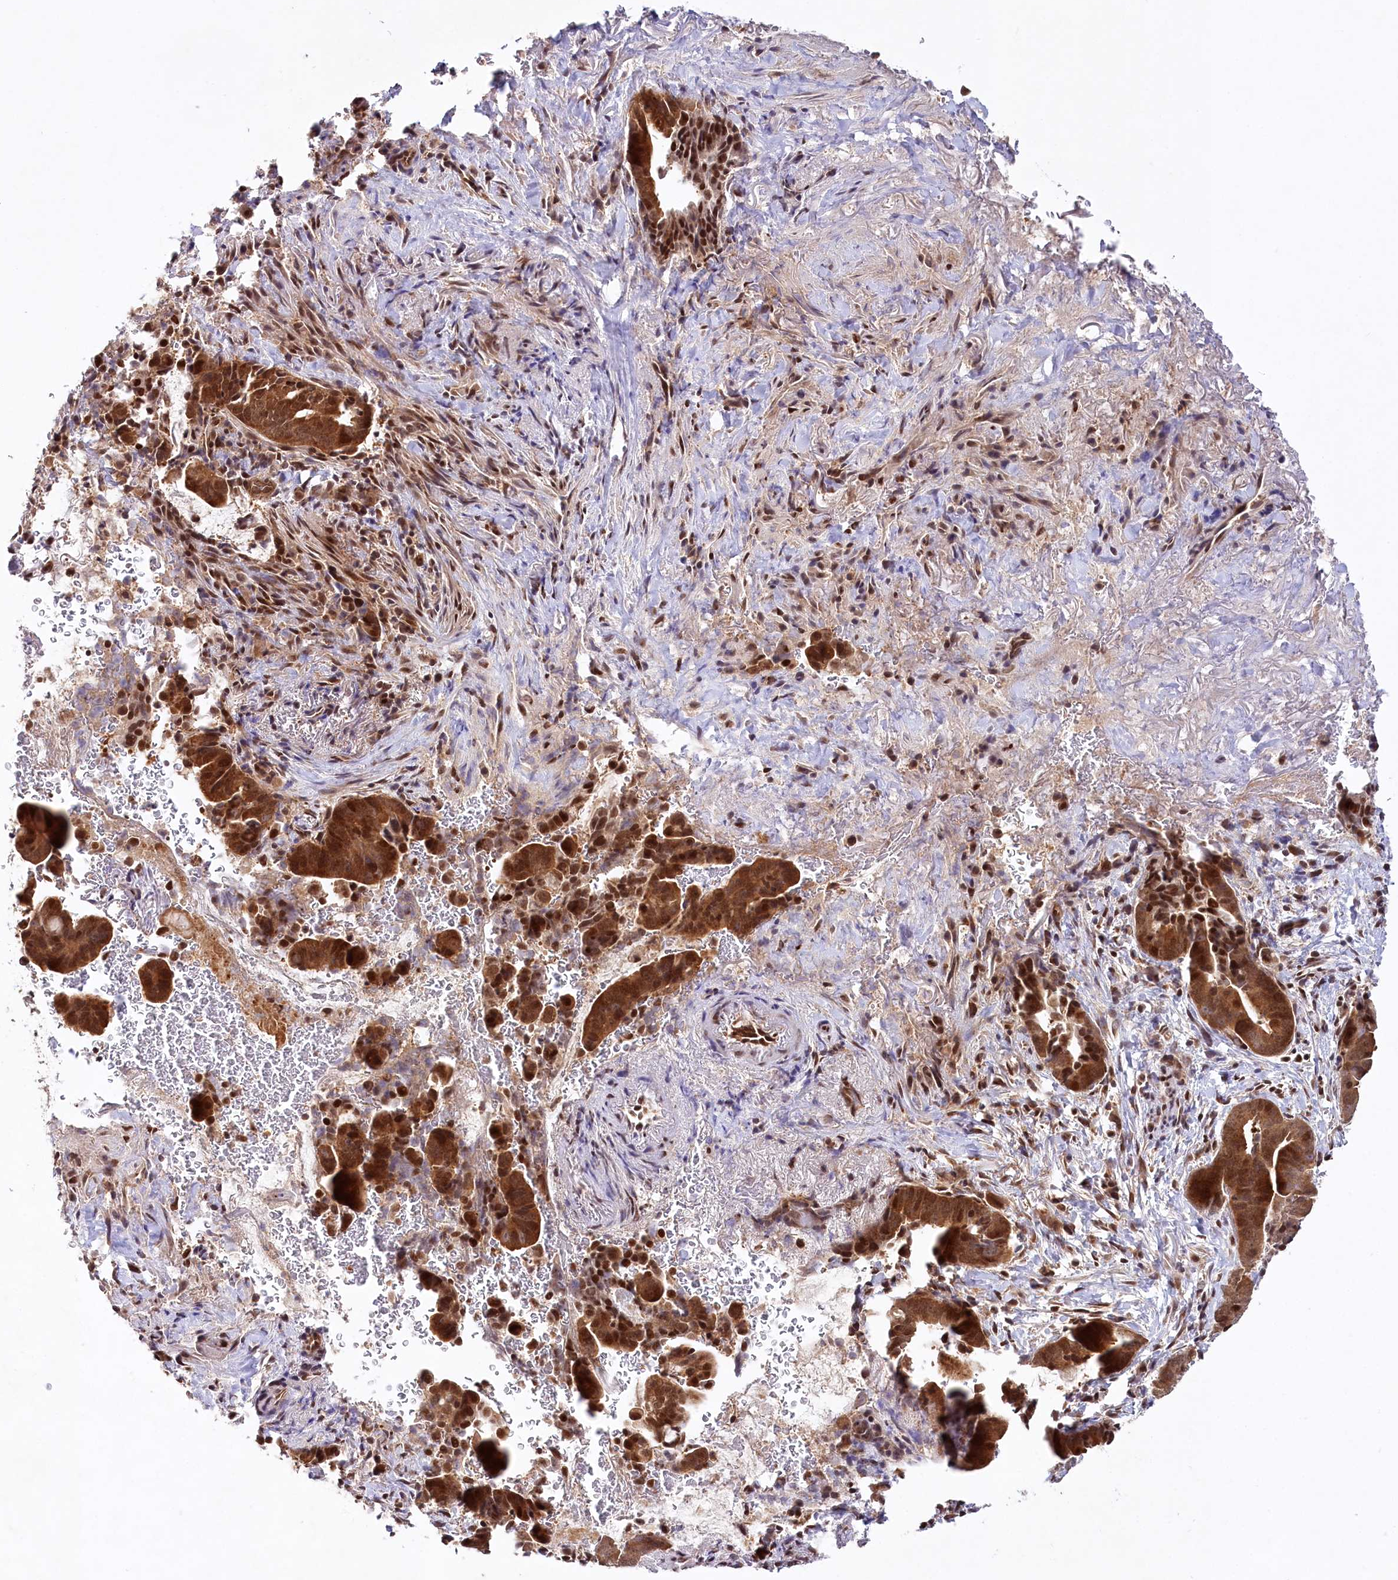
{"staining": {"intensity": "strong", "quantity": ">75%", "location": "cytoplasmic/membranous,nuclear"}, "tissue": "pancreatic cancer", "cell_type": "Tumor cells", "image_type": "cancer", "snomed": [{"axis": "morphology", "description": "Adenocarcinoma, NOS"}, {"axis": "topography", "description": "Pancreas"}], "caption": "Immunohistochemistry (DAB (3,3'-diaminobenzidine)) staining of pancreatic adenocarcinoma displays strong cytoplasmic/membranous and nuclear protein staining in approximately >75% of tumor cells.", "gene": "CCDC65", "patient": {"sex": "female", "age": 63}}